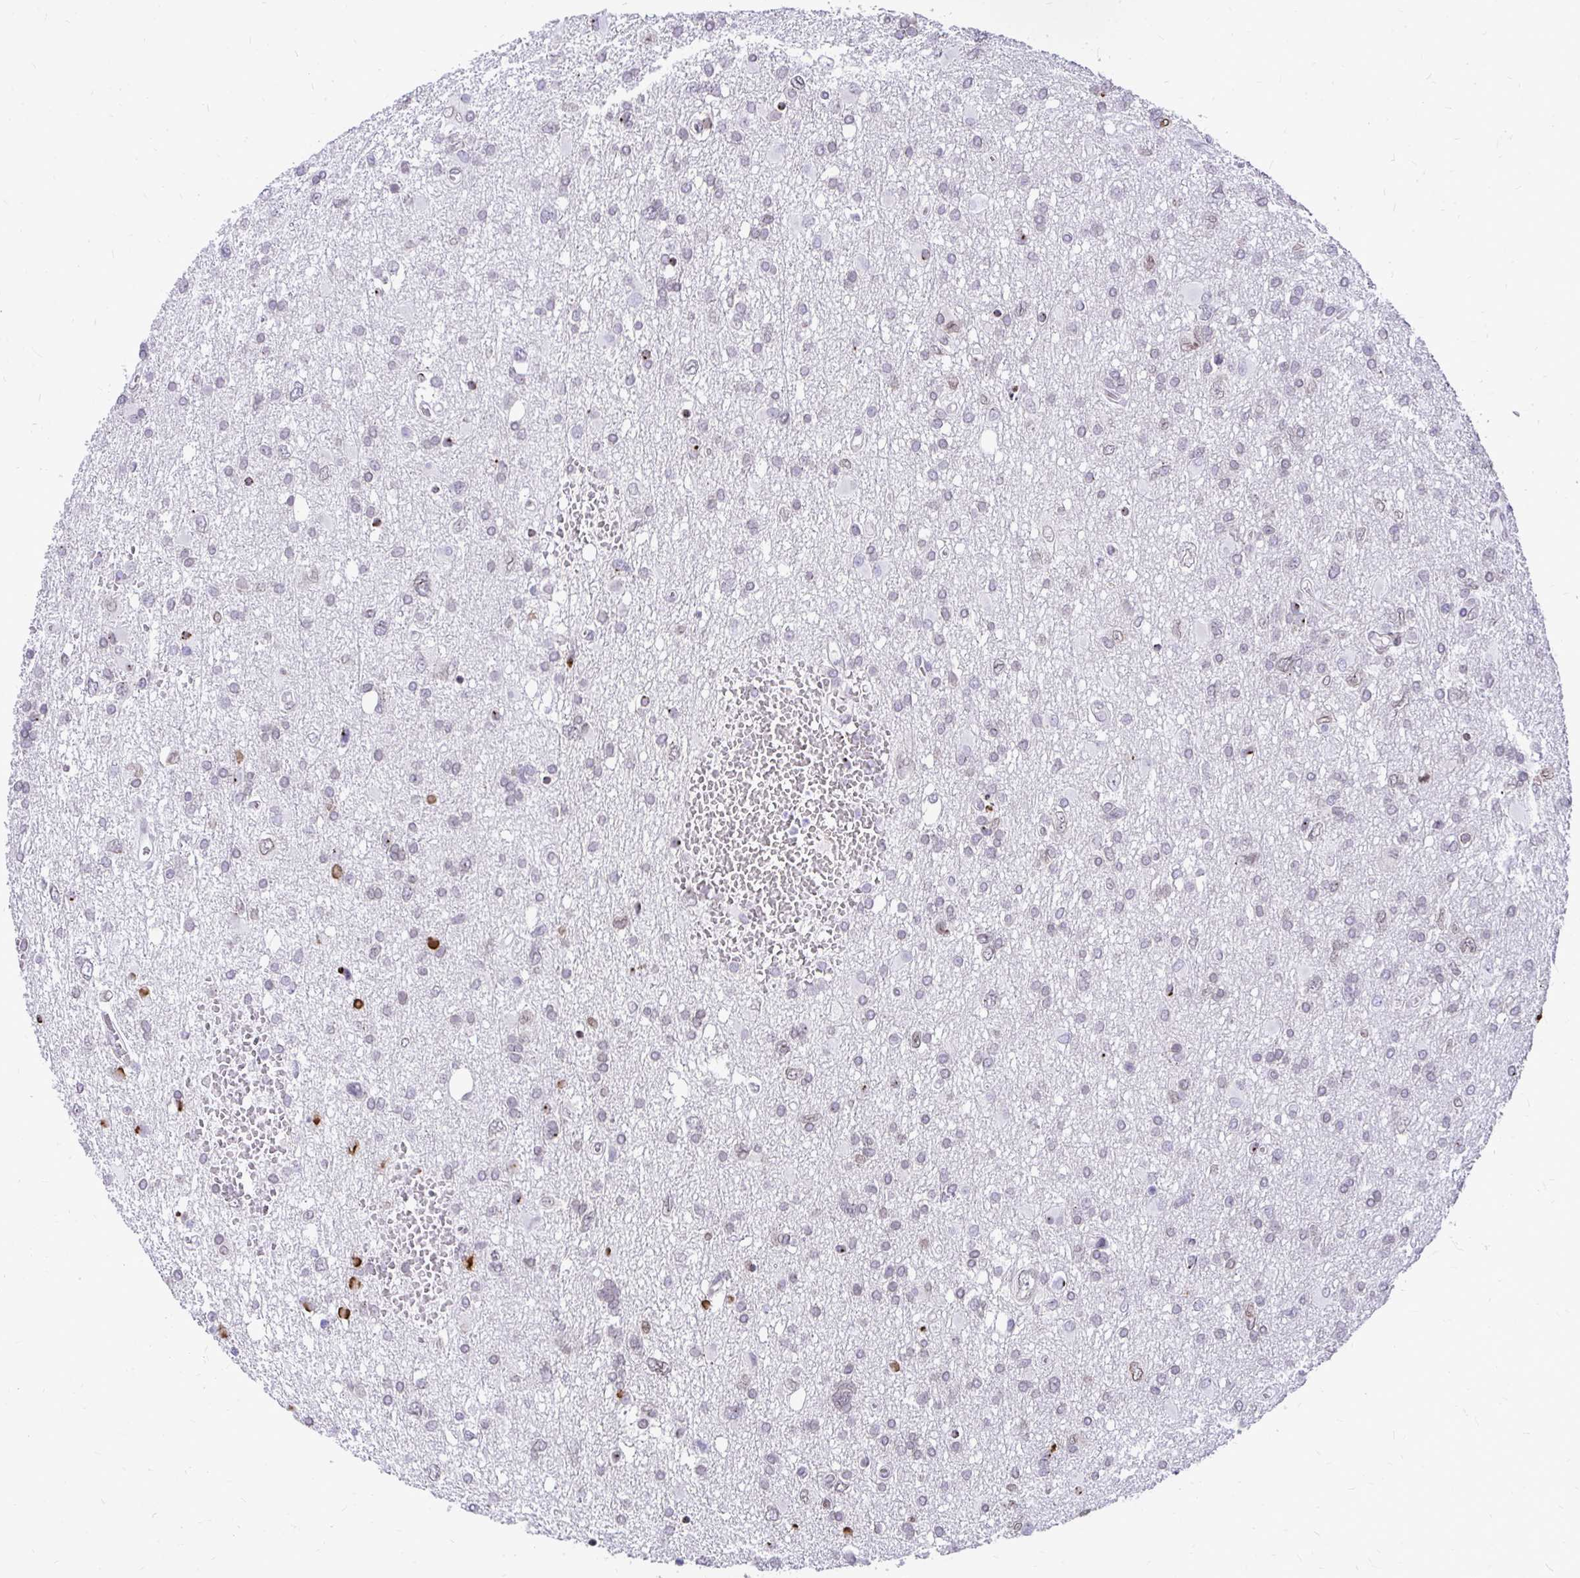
{"staining": {"intensity": "negative", "quantity": "none", "location": "none"}, "tissue": "glioma", "cell_type": "Tumor cells", "image_type": "cancer", "snomed": [{"axis": "morphology", "description": "Glioma, malignant, High grade"}, {"axis": "topography", "description": "Brain"}], "caption": "There is no significant staining in tumor cells of glioma.", "gene": "BANF1", "patient": {"sex": "male", "age": 61}}